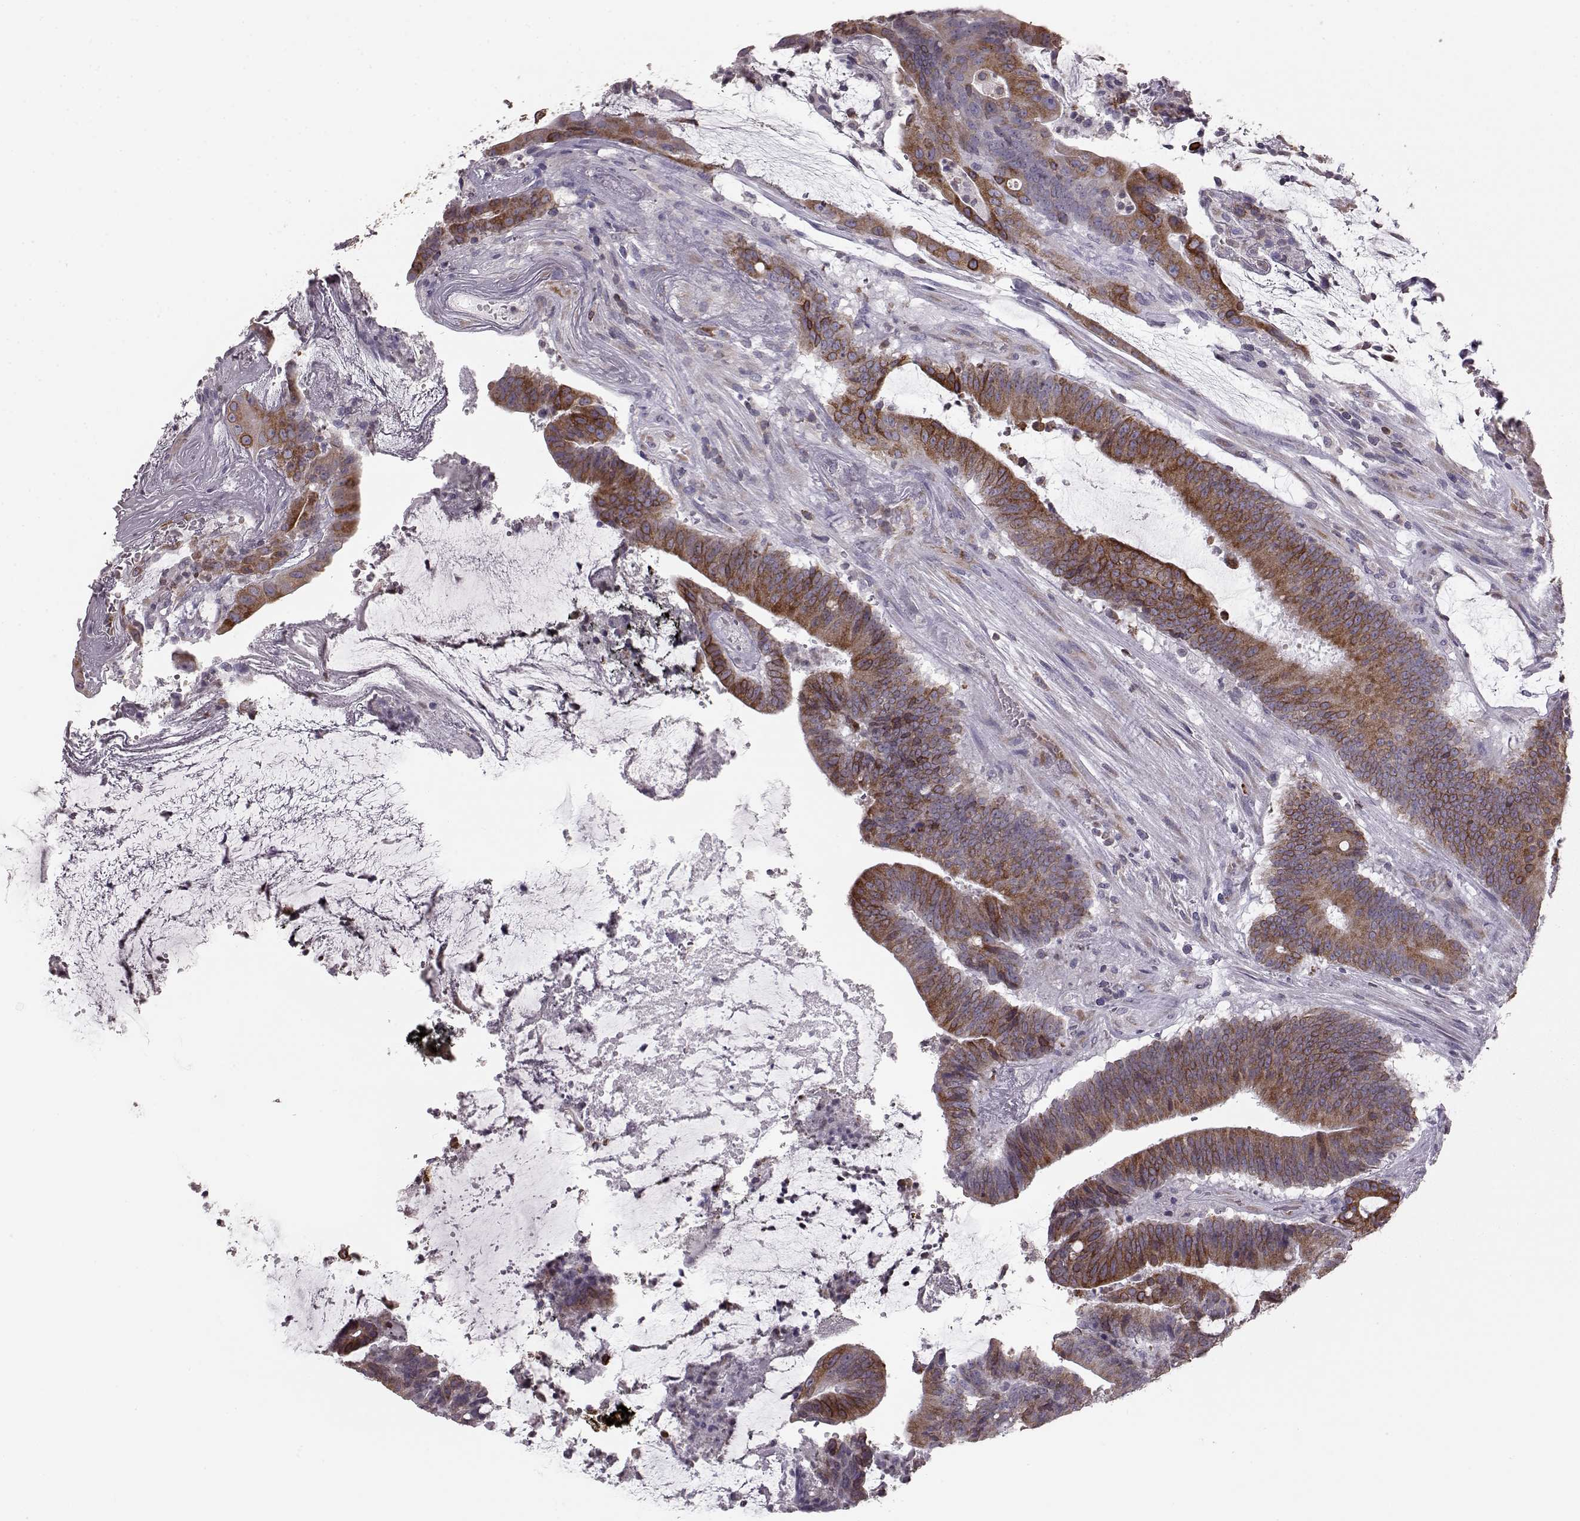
{"staining": {"intensity": "moderate", "quantity": "25%-75%", "location": "cytoplasmic/membranous"}, "tissue": "colorectal cancer", "cell_type": "Tumor cells", "image_type": "cancer", "snomed": [{"axis": "morphology", "description": "Adenocarcinoma, NOS"}, {"axis": "topography", "description": "Colon"}], "caption": "This is an image of immunohistochemistry staining of colorectal cancer, which shows moderate positivity in the cytoplasmic/membranous of tumor cells.", "gene": "ELOVL5", "patient": {"sex": "female", "age": 43}}